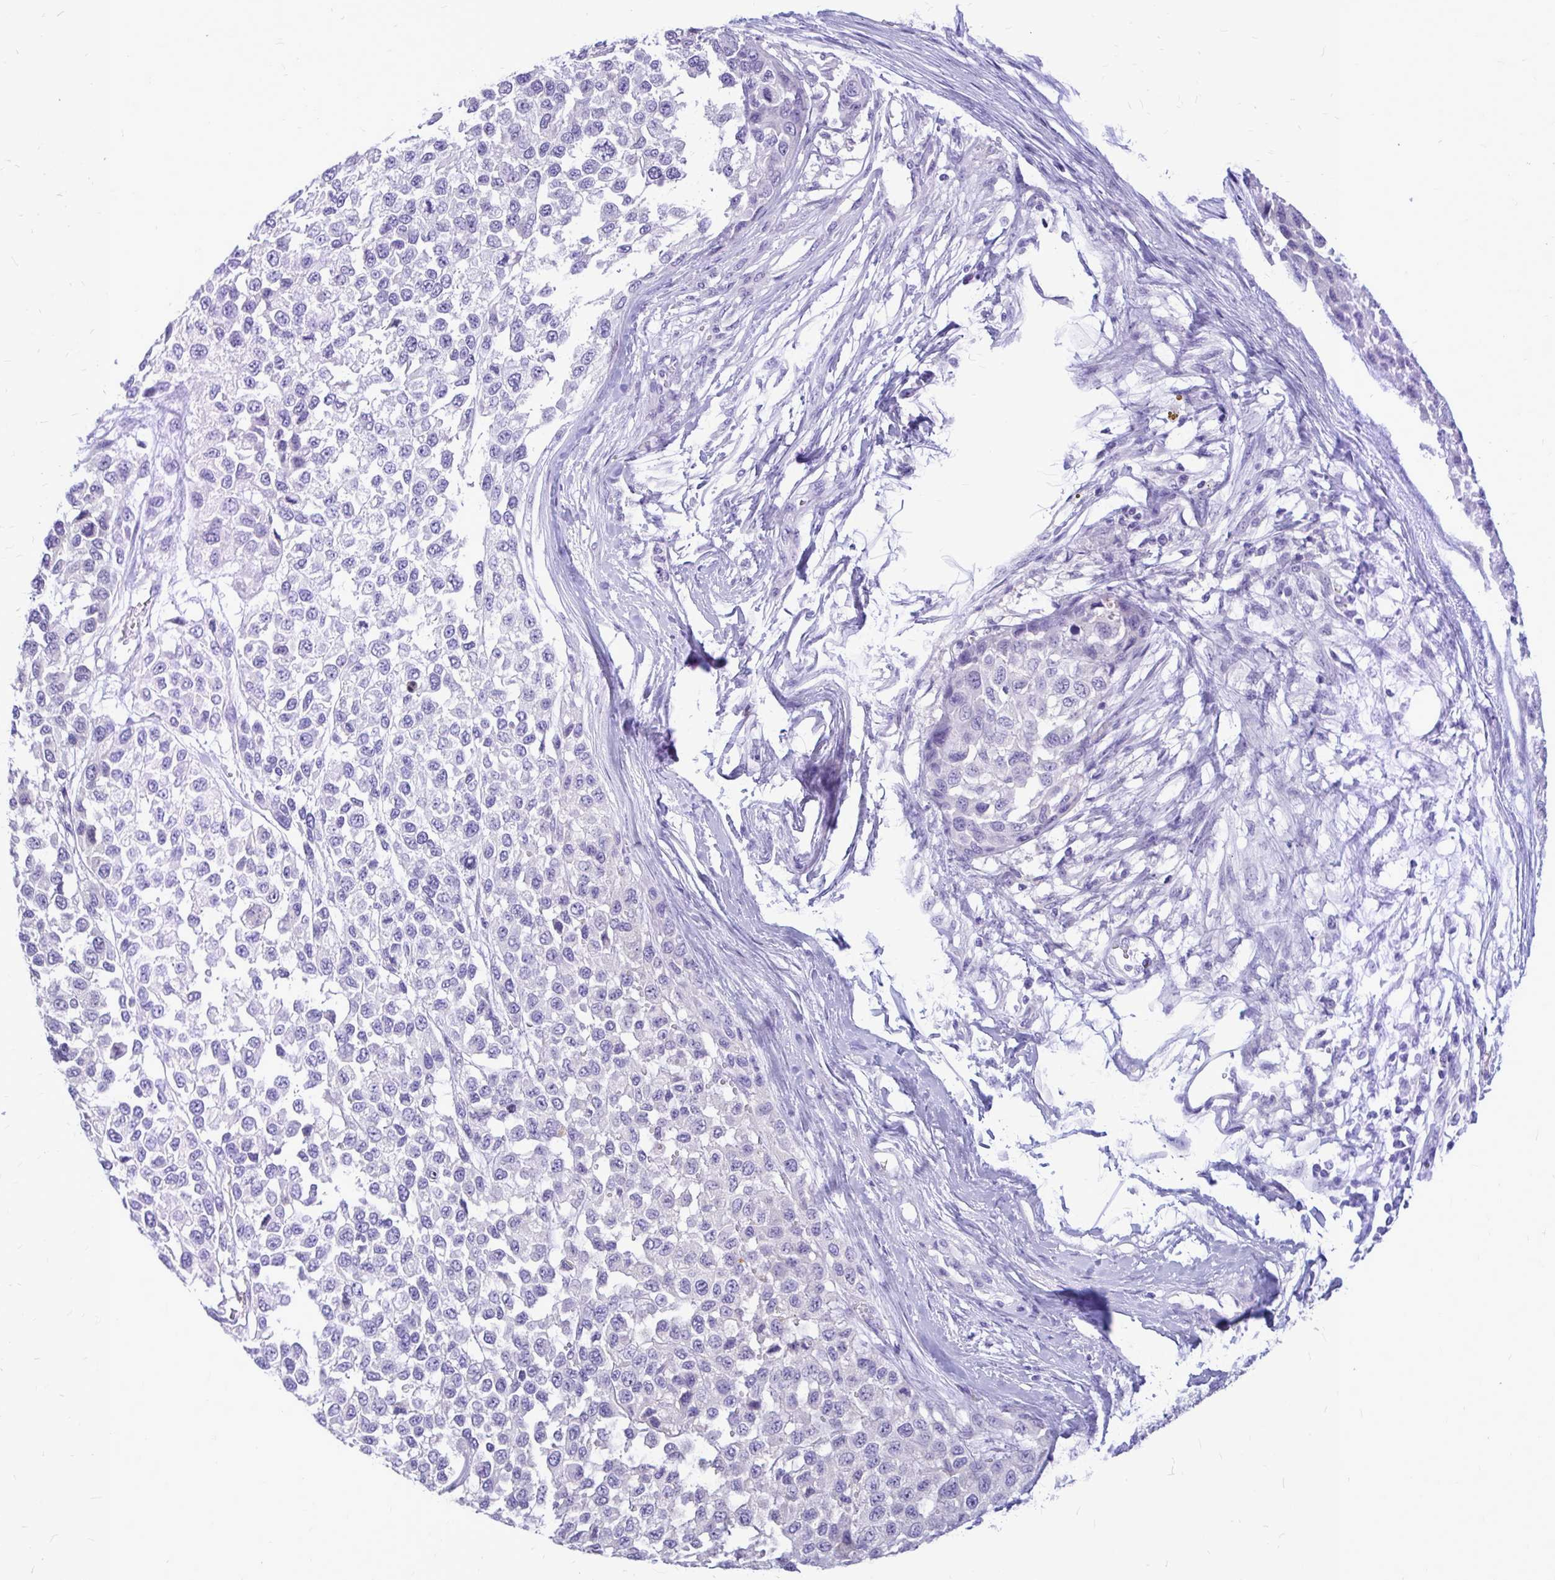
{"staining": {"intensity": "negative", "quantity": "none", "location": "none"}, "tissue": "melanoma", "cell_type": "Tumor cells", "image_type": "cancer", "snomed": [{"axis": "morphology", "description": "Malignant melanoma, NOS"}, {"axis": "topography", "description": "Skin"}], "caption": "Immunohistochemistry (IHC) histopathology image of melanoma stained for a protein (brown), which shows no positivity in tumor cells.", "gene": "MAP1LC3A", "patient": {"sex": "male", "age": 62}}